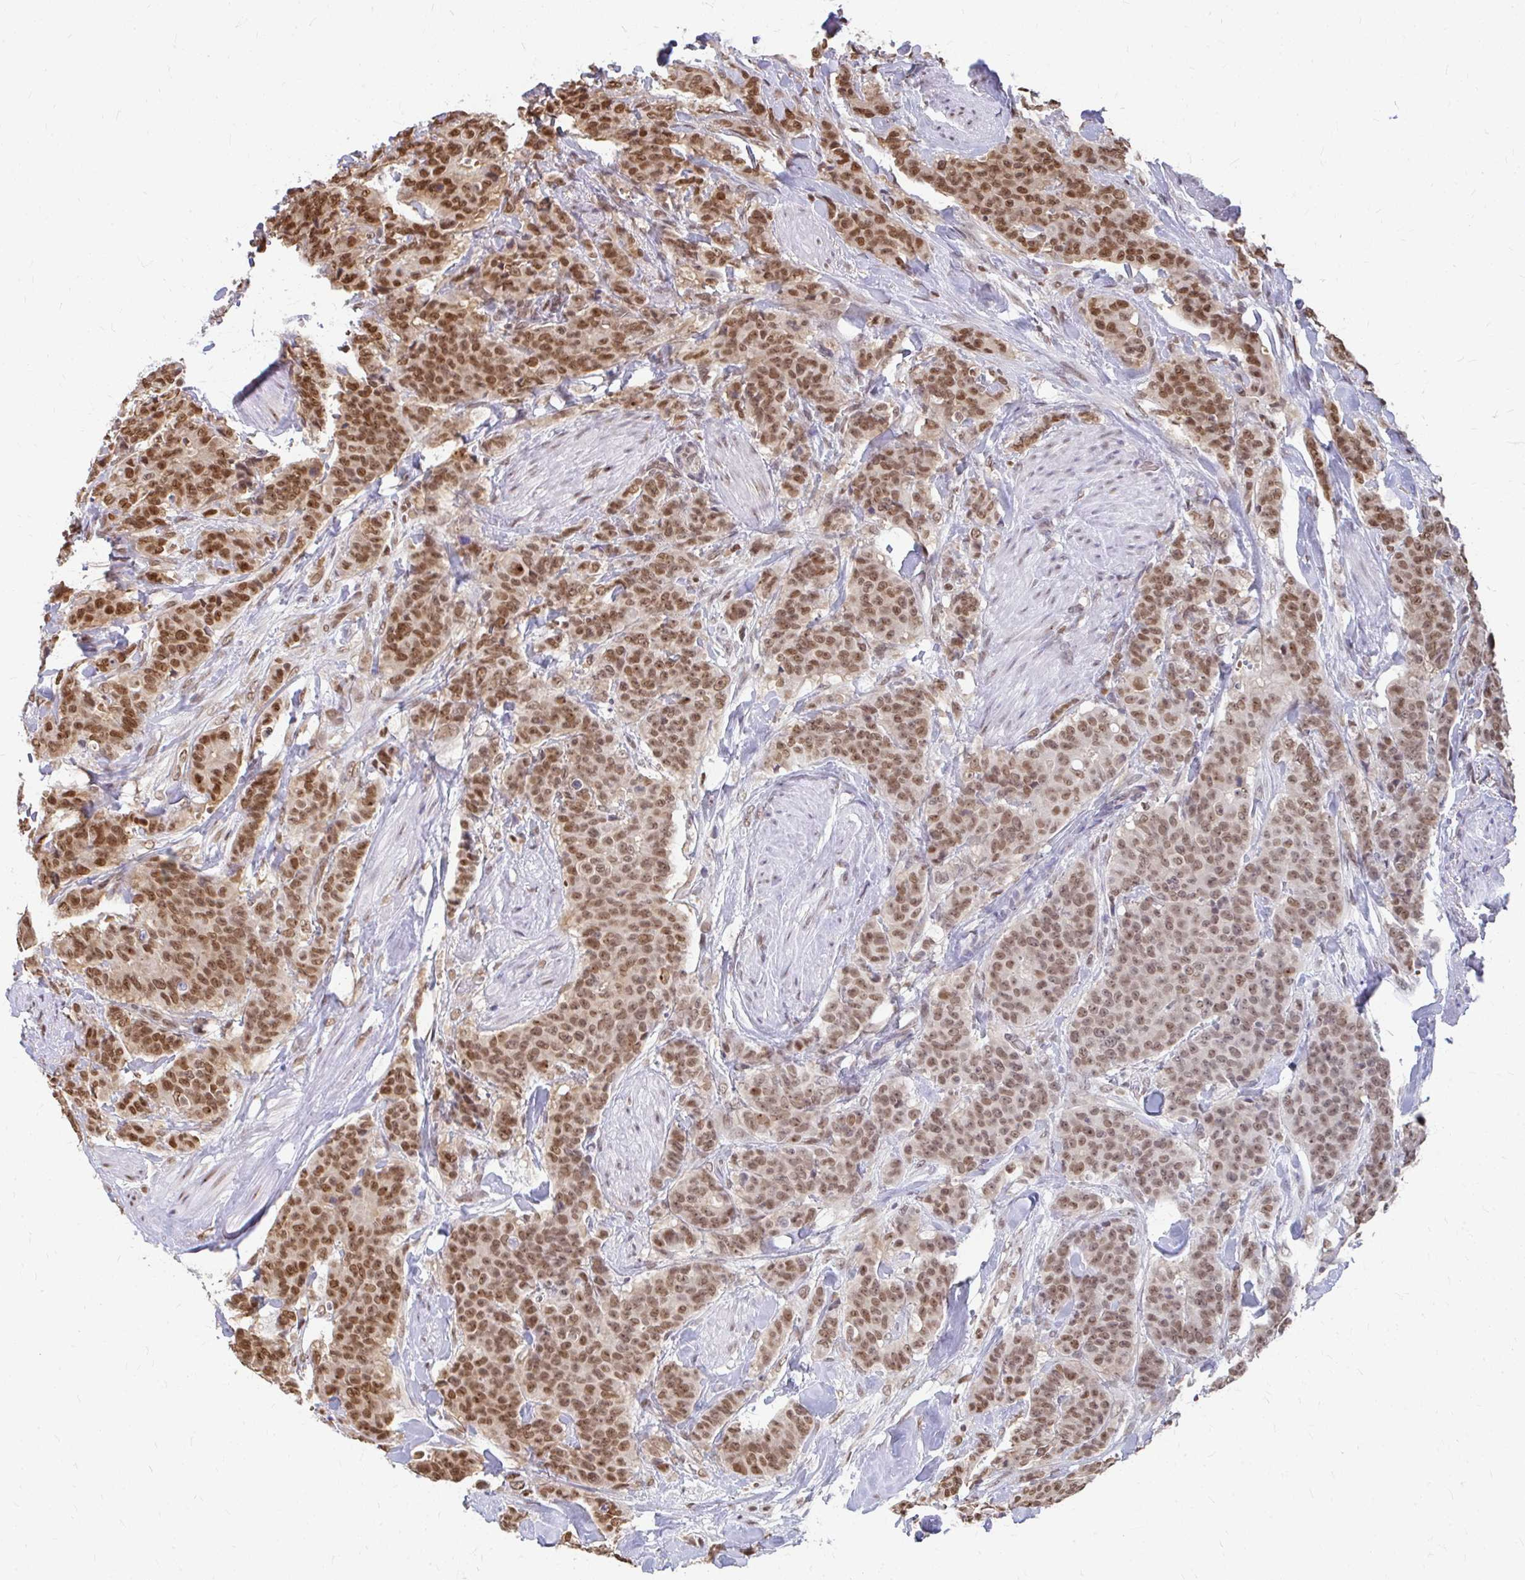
{"staining": {"intensity": "moderate", "quantity": ">75%", "location": "nuclear"}, "tissue": "breast cancer", "cell_type": "Tumor cells", "image_type": "cancer", "snomed": [{"axis": "morphology", "description": "Duct carcinoma"}, {"axis": "topography", "description": "Breast"}], "caption": "This is an image of immunohistochemistry (IHC) staining of breast infiltrating ductal carcinoma, which shows moderate expression in the nuclear of tumor cells.", "gene": "XPO1", "patient": {"sex": "female", "age": 40}}